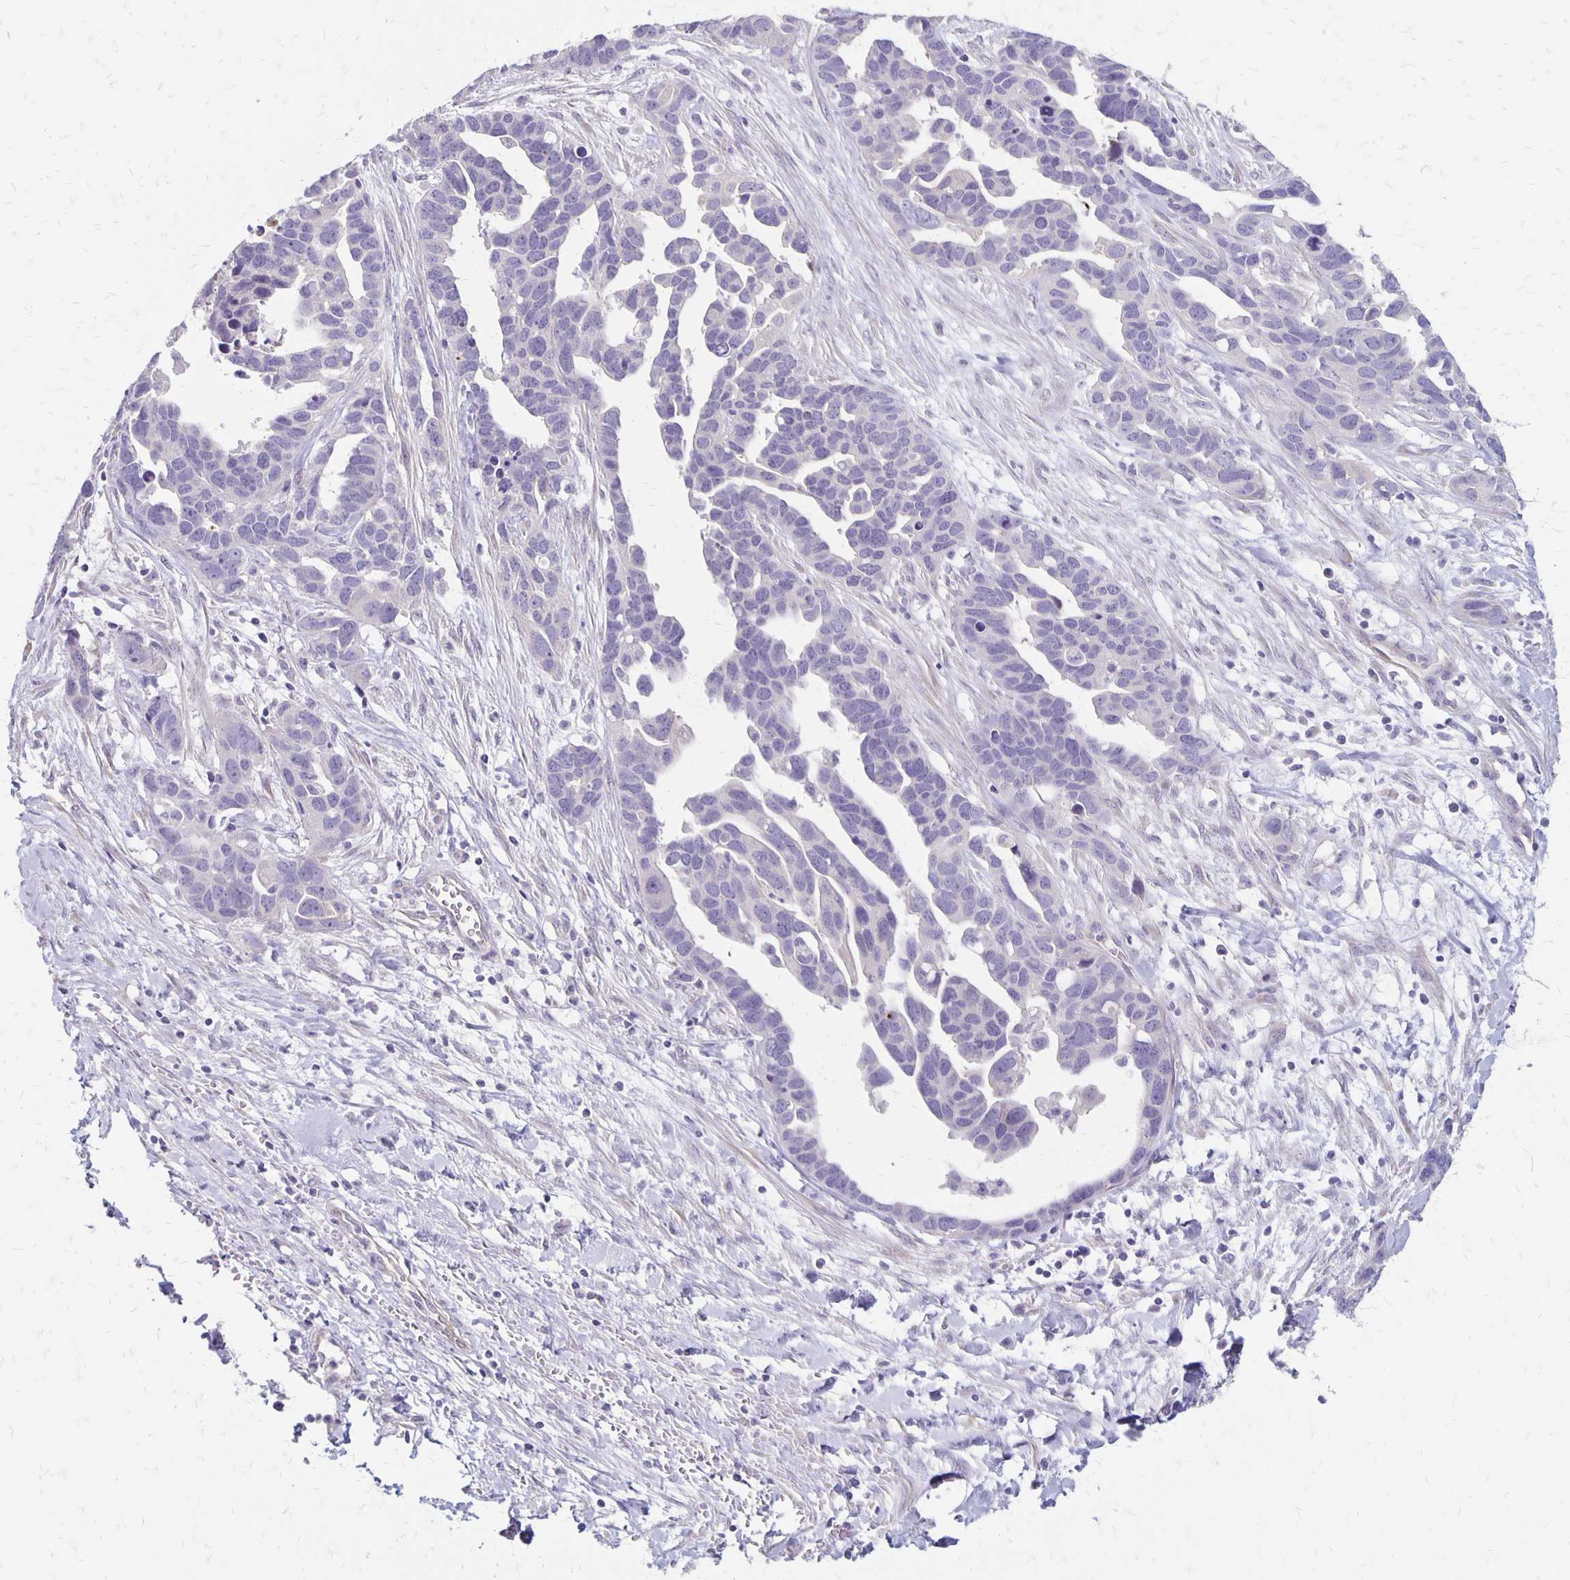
{"staining": {"intensity": "negative", "quantity": "none", "location": "none"}, "tissue": "ovarian cancer", "cell_type": "Tumor cells", "image_type": "cancer", "snomed": [{"axis": "morphology", "description": "Cystadenocarcinoma, serous, NOS"}, {"axis": "topography", "description": "Ovary"}], "caption": "A micrograph of ovarian cancer stained for a protein reveals no brown staining in tumor cells.", "gene": "HOMER1", "patient": {"sex": "female", "age": 54}}